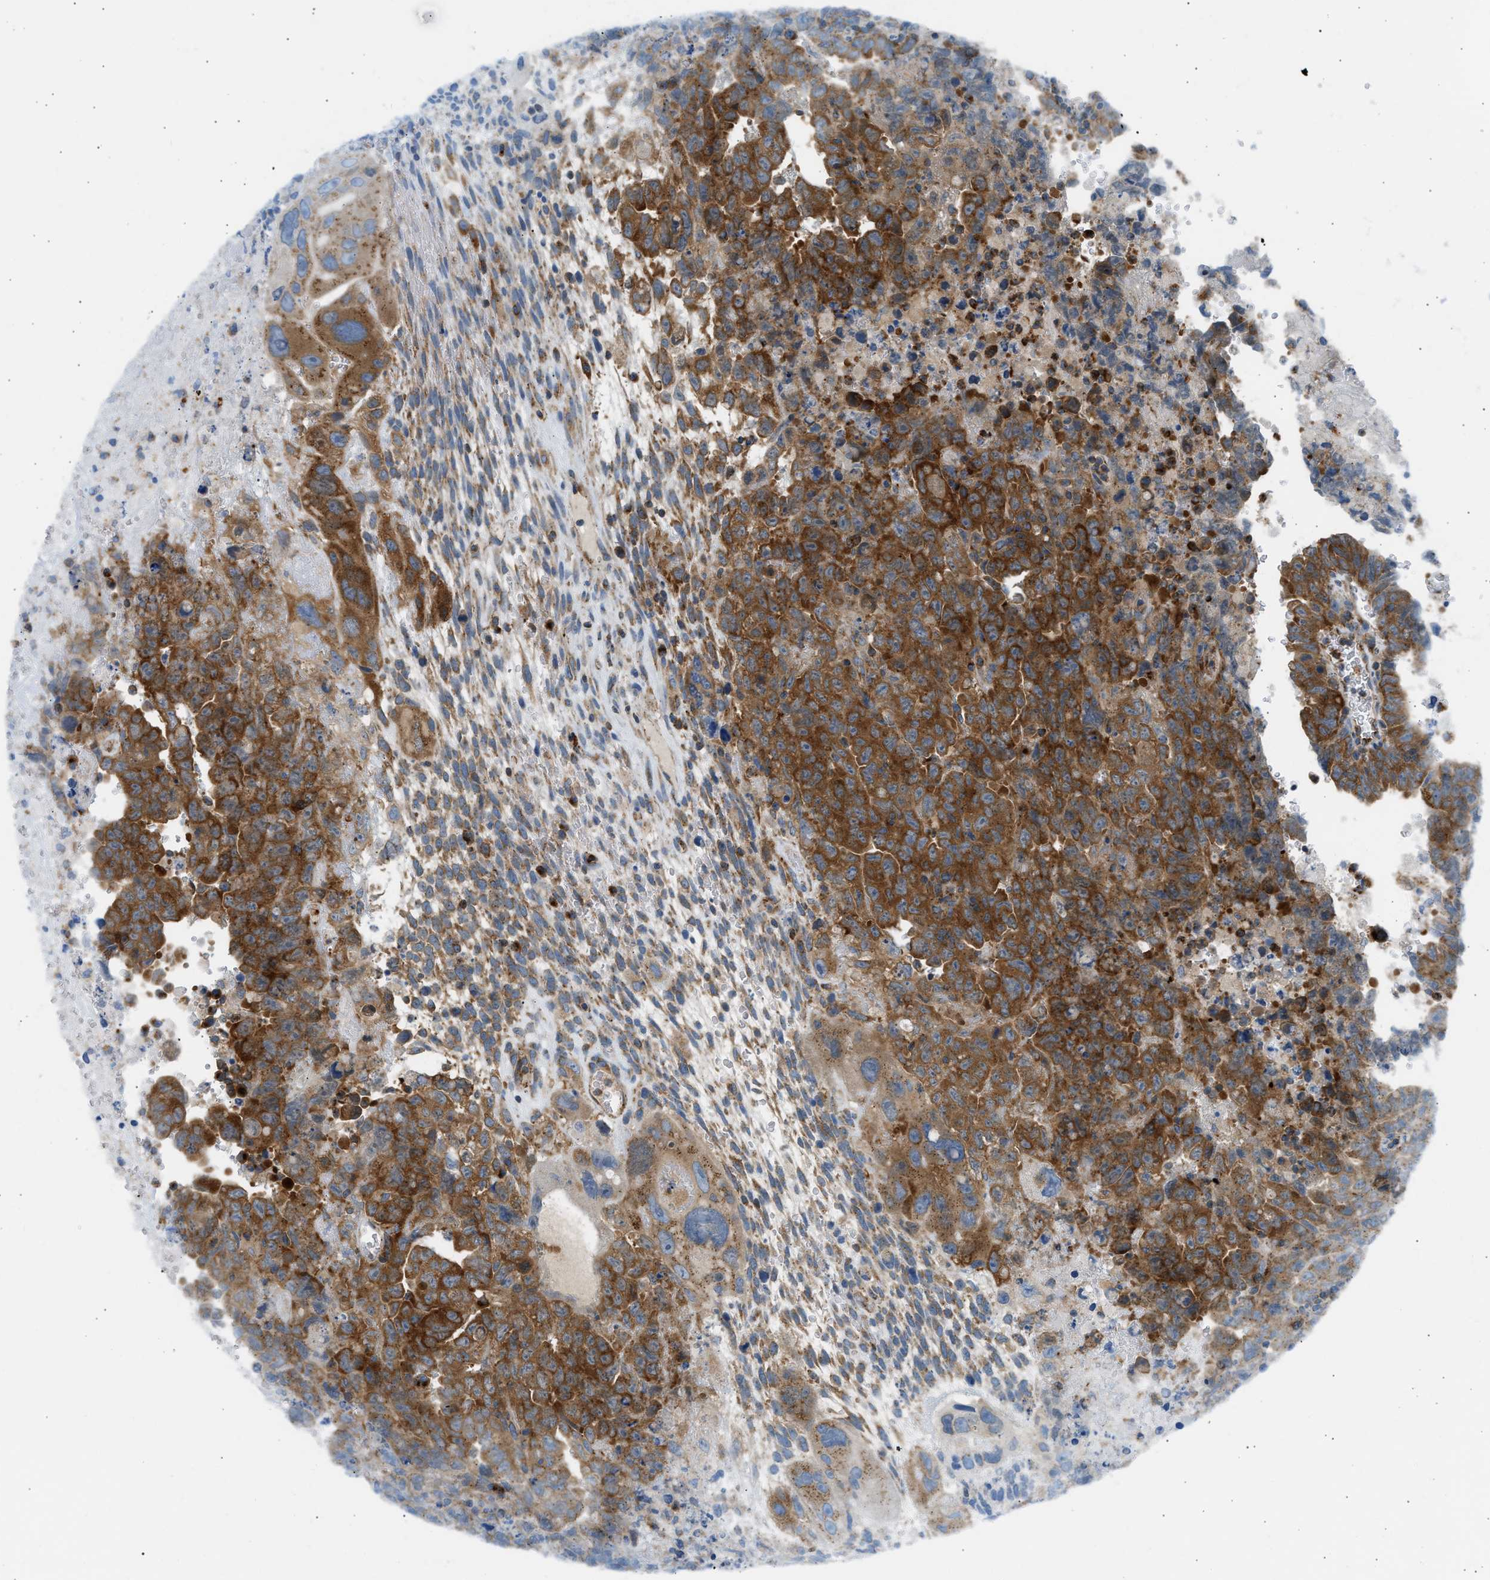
{"staining": {"intensity": "strong", "quantity": ">75%", "location": "cytoplasmic/membranous"}, "tissue": "testis cancer", "cell_type": "Tumor cells", "image_type": "cancer", "snomed": [{"axis": "morphology", "description": "Carcinoma, Embryonal, NOS"}, {"axis": "topography", "description": "Testis"}], "caption": "Tumor cells show high levels of strong cytoplasmic/membranous staining in about >75% of cells in human testis cancer (embryonal carcinoma).", "gene": "TRIM50", "patient": {"sex": "male", "age": 28}}